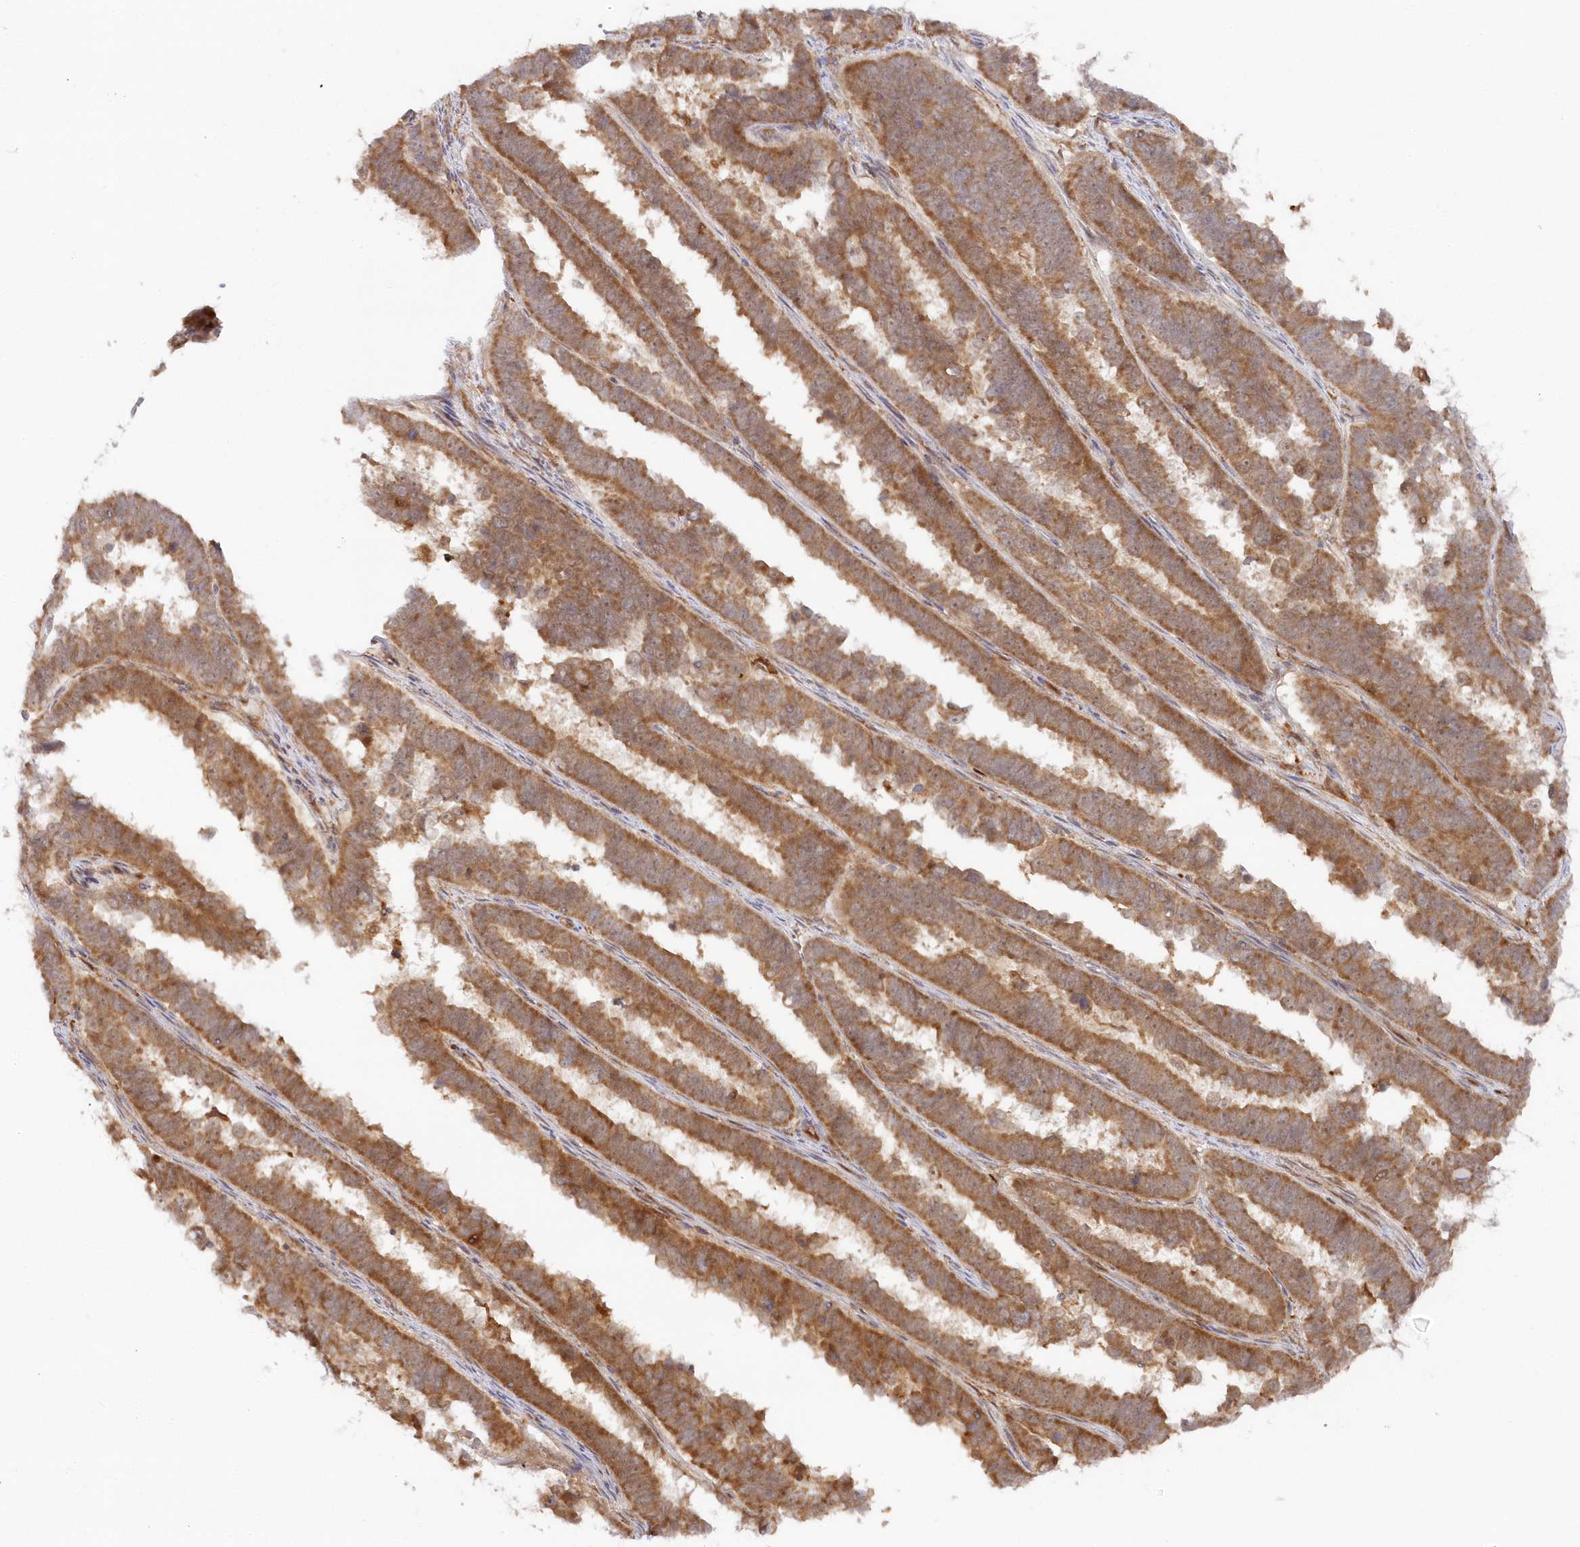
{"staining": {"intensity": "moderate", "quantity": ">75%", "location": "cytoplasmic/membranous"}, "tissue": "endometrial cancer", "cell_type": "Tumor cells", "image_type": "cancer", "snomed": [{"axis": "morphology", "description": "Adenocarcinoma, NOS"}, {"axis": "topography", "description": "Endometrium"}], "caption": "Immunohistochemical staining of endometrial cancer demonstrates medium levels of moderate cytoplasmic/membranous expression in about >75% of tumor cells.", "gene": "GBE1", "patient": {"sex": "female", "age": 75}}